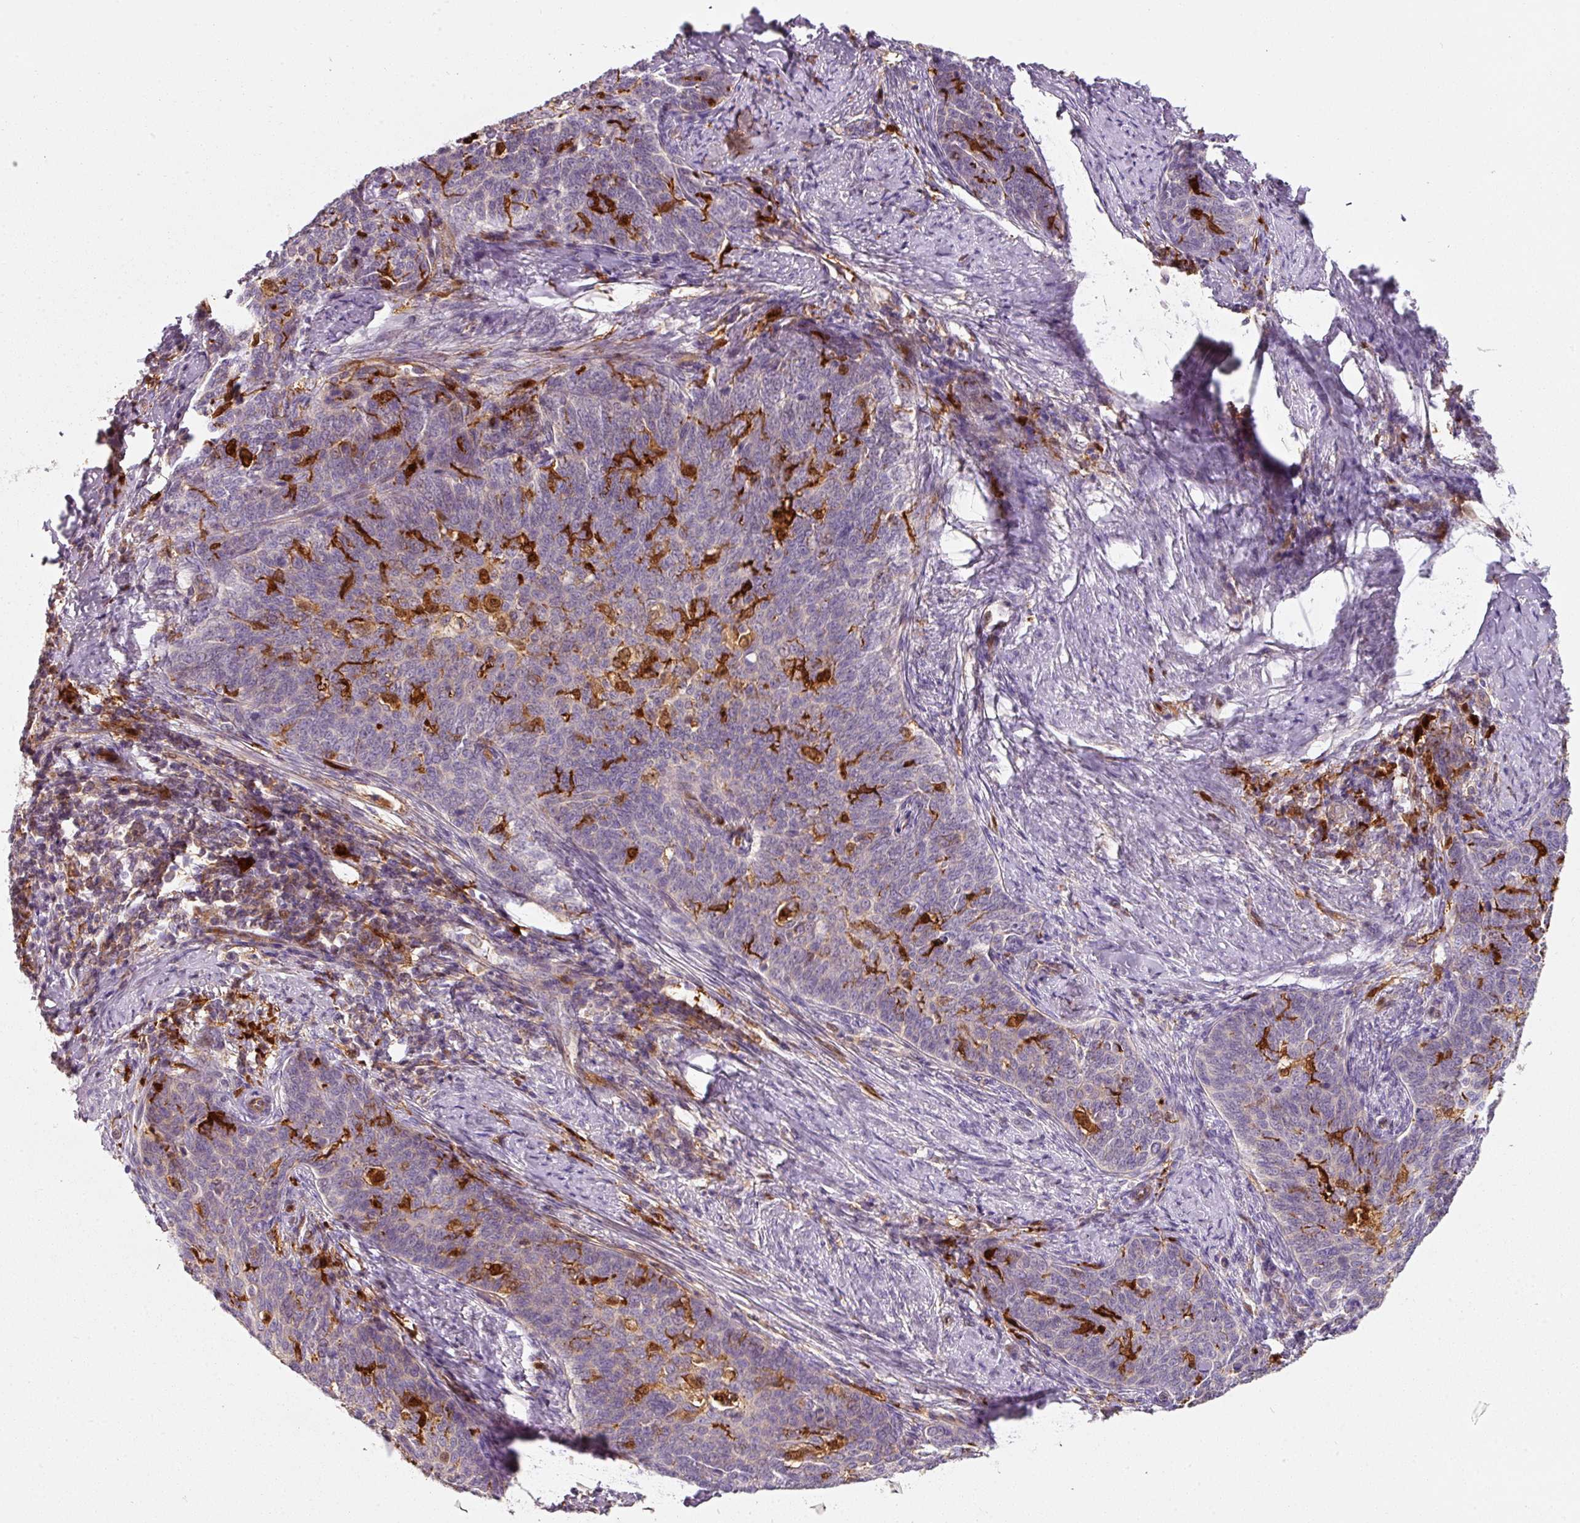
{"staining": {"intensity": "negative", "quantity": "none", "location": "none"}, "tissue": "cervical cancer", "cell_type": "Tumor cells", "image_type": "cancer", "snomed": [{"axis": "morphology", "description": "Squamous cell carcinoma, NOS"}, {"axis": "topography", "description": "Cervix"}], "caption": "Immunohistochemical staining of human cervical cancer exhibits no significant expression in tumor cells.", "gene": "IQGAP2", "patient": {"sex": "female", "age": 39}}